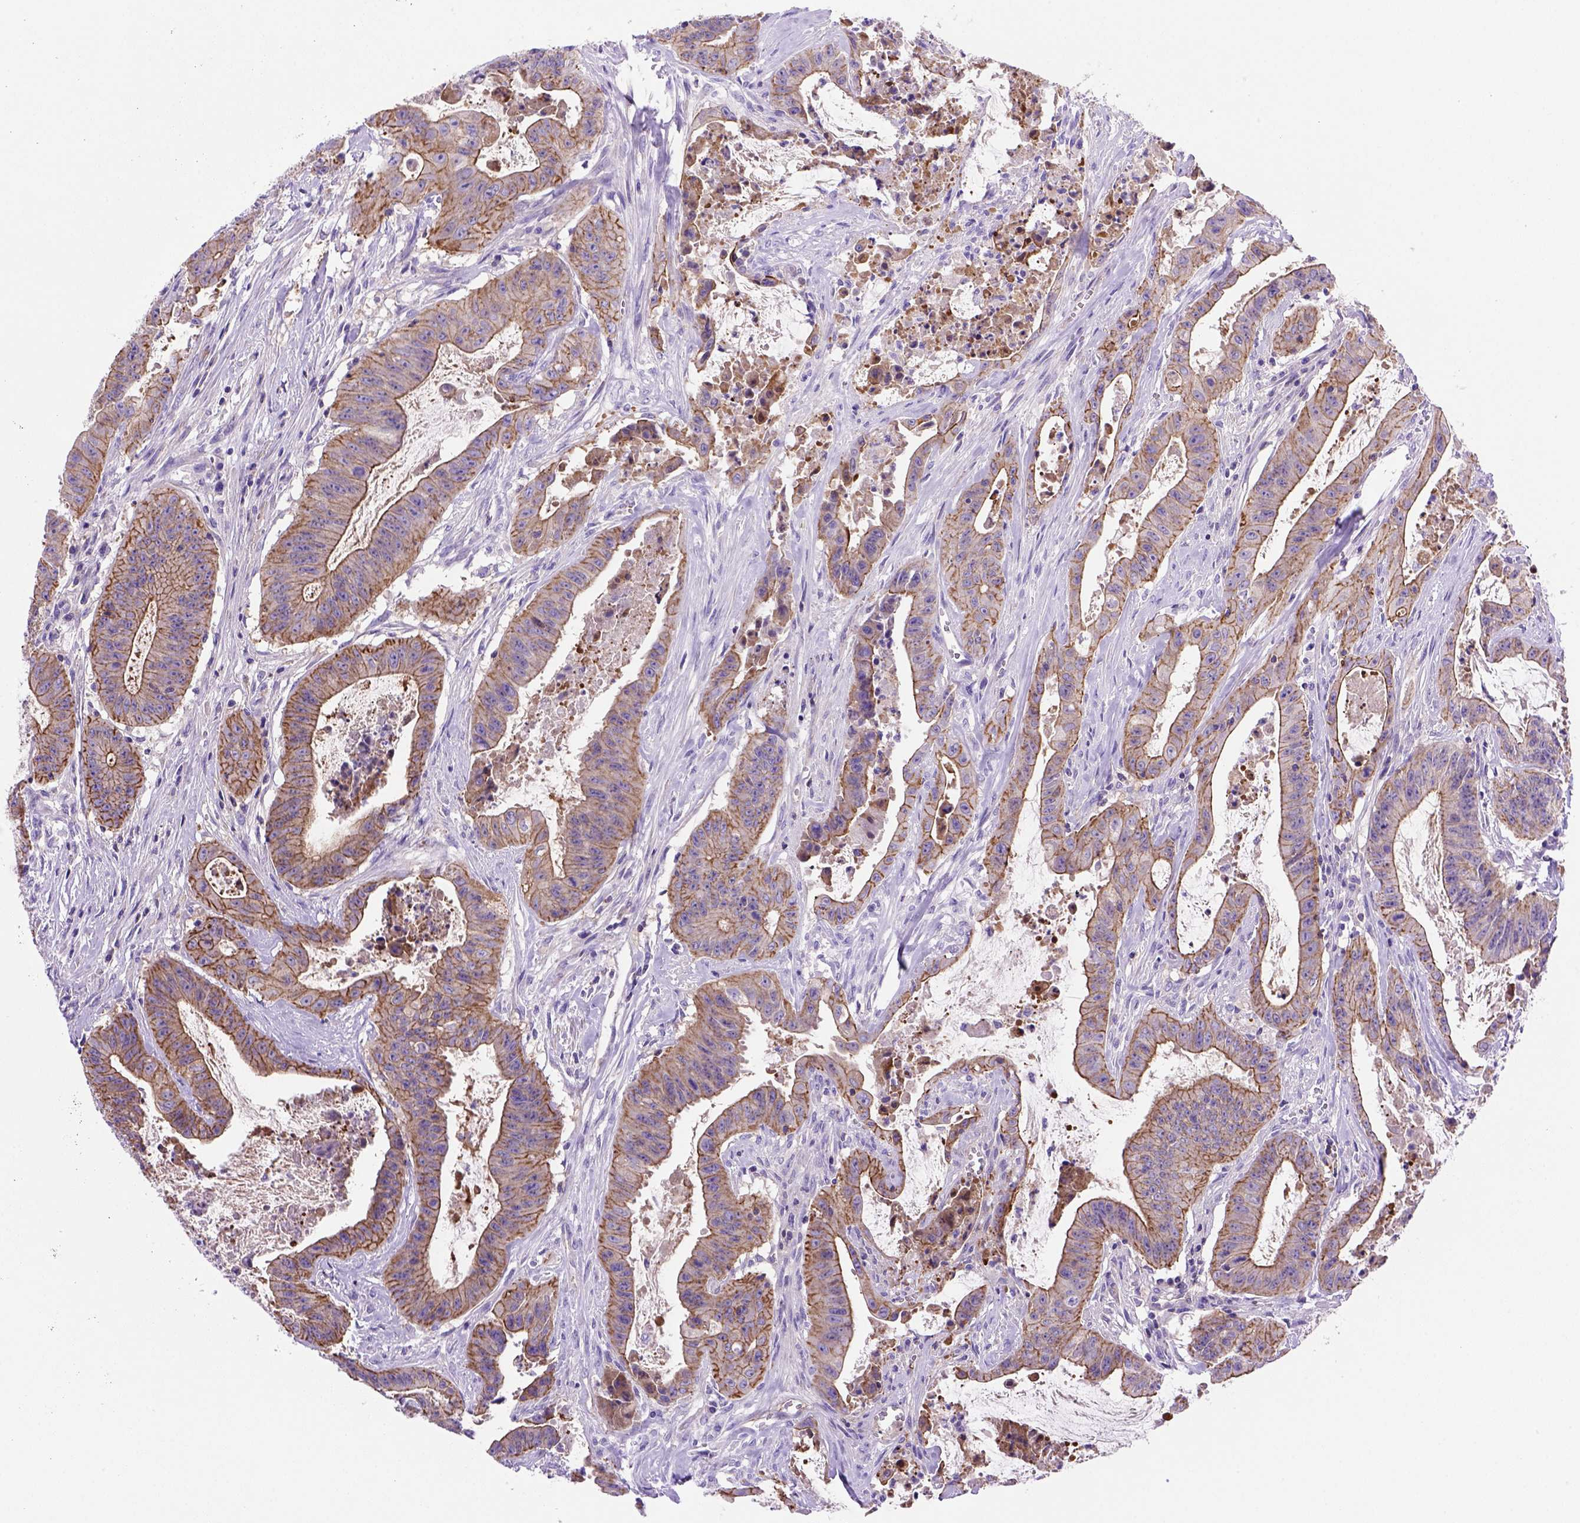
{"staining": {"intensity": "moderate", "quantity": ">75%", "location": "cytoplasmic/membranous"}, "tissue": "colorectal cancer", "cell_type": "Tumor cells", "image_type": "cancer", "snomed": [{"axis": "morphology", "description": "Adenocarcinoma, NOS"}, {"axis": "topography", "description": "Colon"}], "caption": "DAB (3,3'-diaminobenzidine) immunohistochemical staining of human colorectal cancer displays moderate cytoplasmic/membranous protein staining in about >75% of tumor cells.", "gene": "PEX12", "patient": {"sex": "male", "age": 33}}